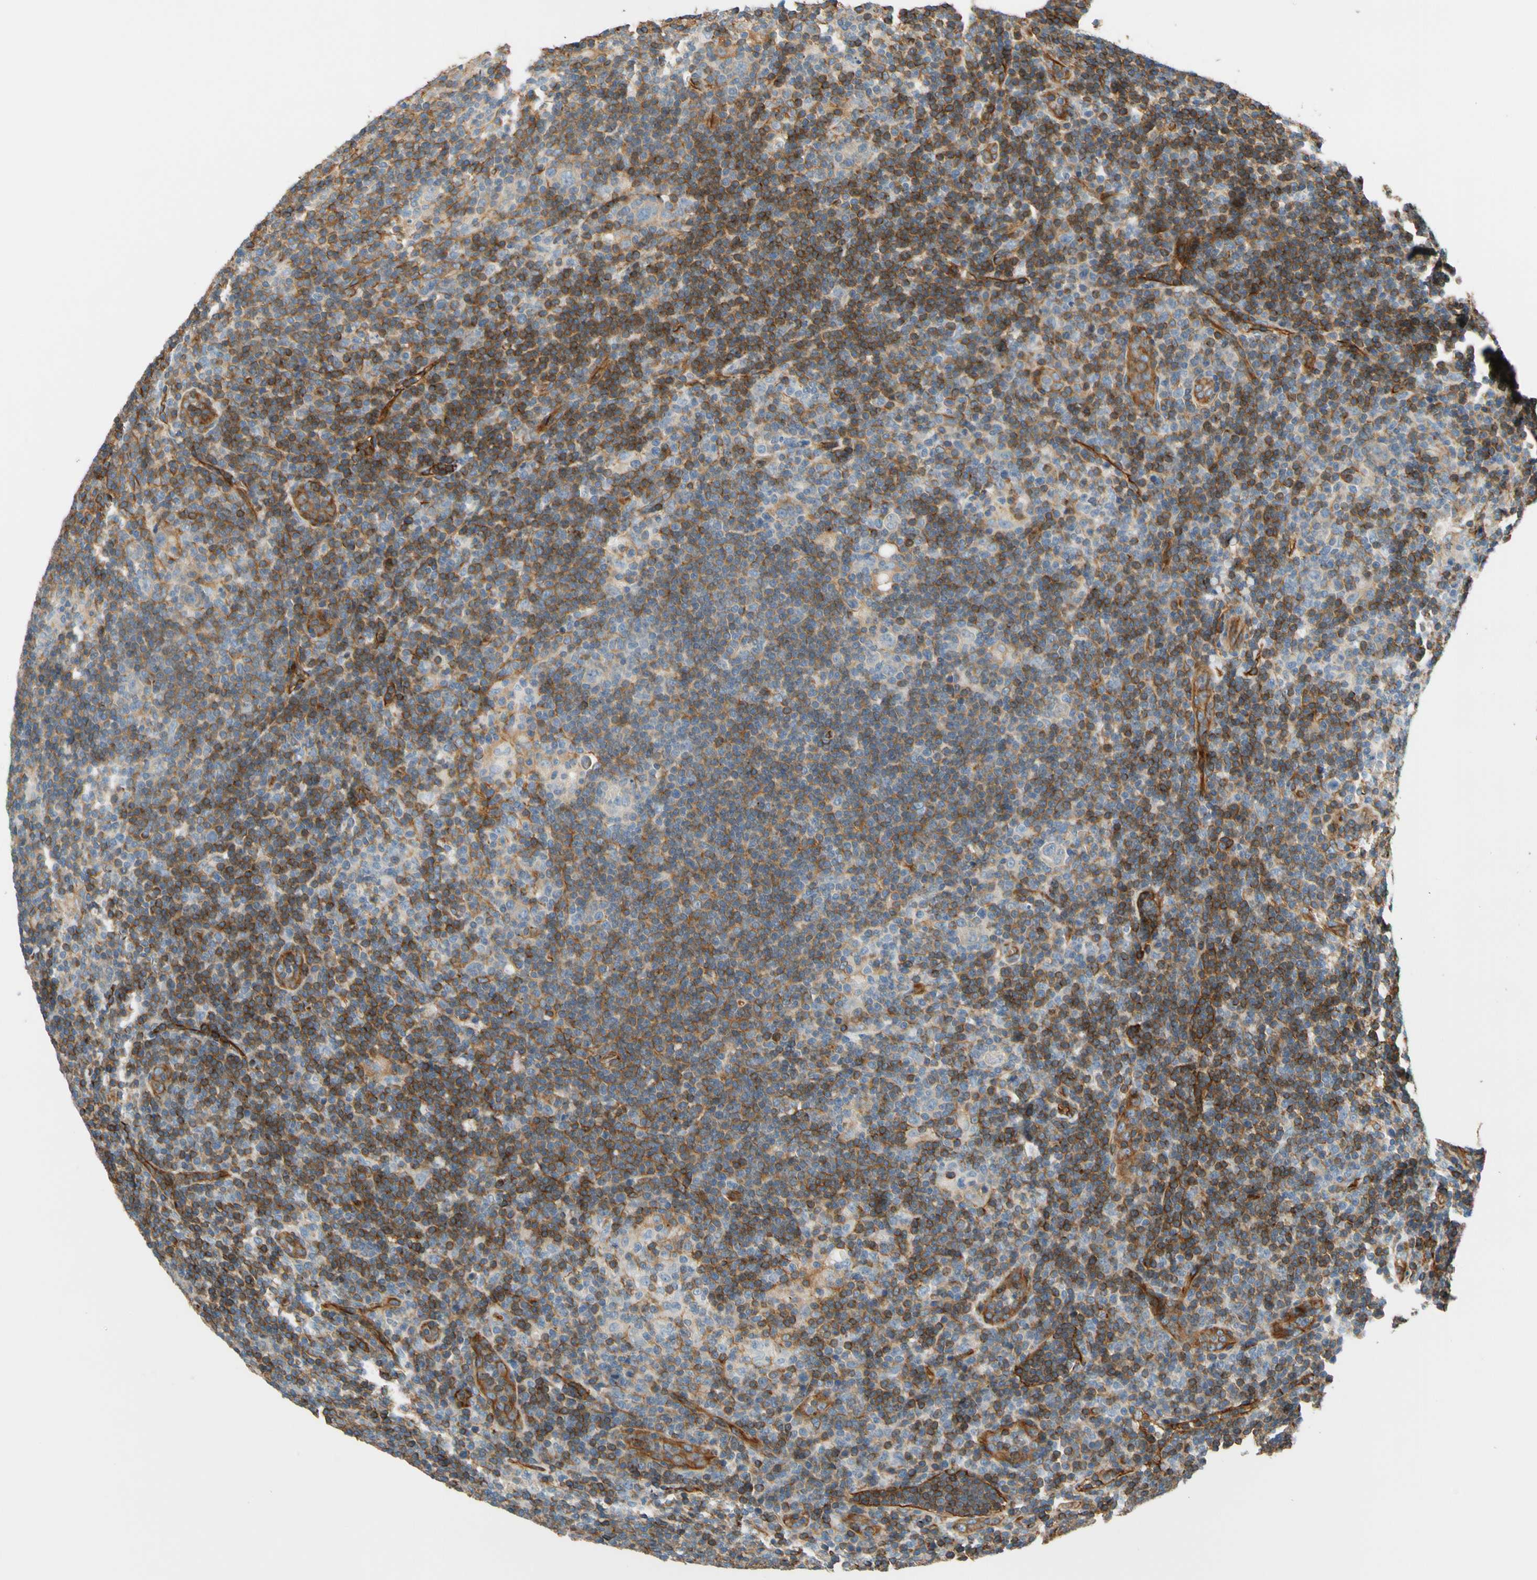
{"staining": {"intensity": "moderate", "quantity": "25%-75%", "location": "cytoplasmic/membranous"}, "tissue": "lymphoma", "cell_type": "Tumor cells", "image_type": "cancer", "snomed": [{"axis": "morphology", "description": "Hodgkin's disease, NOS"}, {"axis": "topography", "description": "Lymph node"}], "caption": "The image shows a brown stain indicating the presence of a protein in the cytoplasmic/membranous of tumor cells in lymphoma. The staining was performed using DAB, with brown indicating positive protein expression. Nuclei are stained blue with hematoxylin.", "gene": "SPTAN1", "patient": {"sex": "female", "age": 57}}